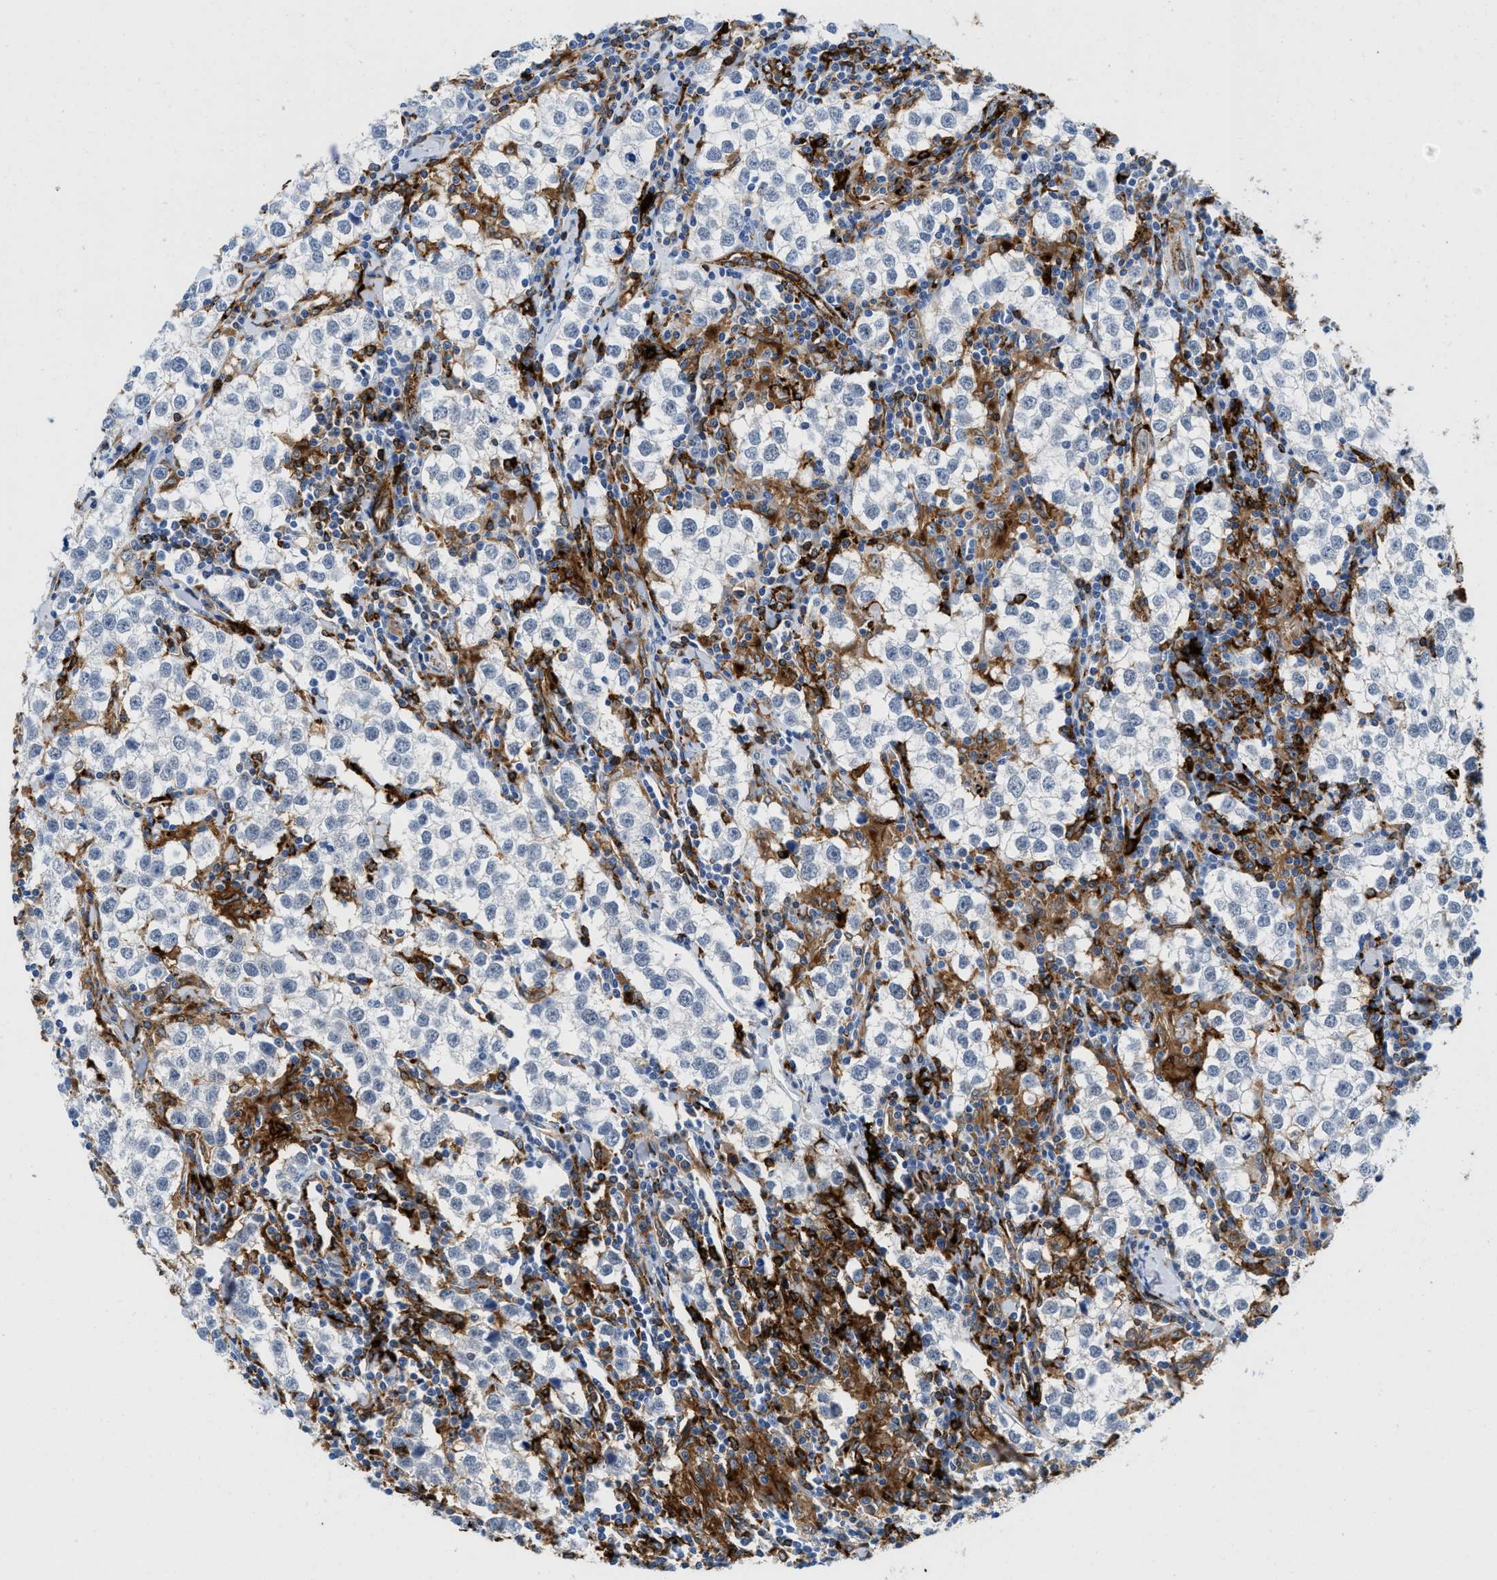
{"staining": {"intensity": "negative", "quantity": "none", "location": "none"}, "tissue": "testis cancer", "cell_type": "Tumor cells", "image_type": "cancer", "snomed": [{"axis": "morphology", "description": "Seminoma, NOS"}, {"axis": "morphology", "description": "Carcinoma, Embryonal, NOS"}, {"axis": "topography", "description": "Testis"}], "caption": "Immunohistochemical staining of human testis cancer (embryonal carcinoma) displays no significant staining in tumor cells. (Stains: DAB (3,3'-diaminobenzidine) immunohistochemistry (IHC) with hematoxylin counter stain, Microscopy: brightfield microscopy at high magnification).", "gene": "CD226", "patient": {"sex": "male", "age": 36}}